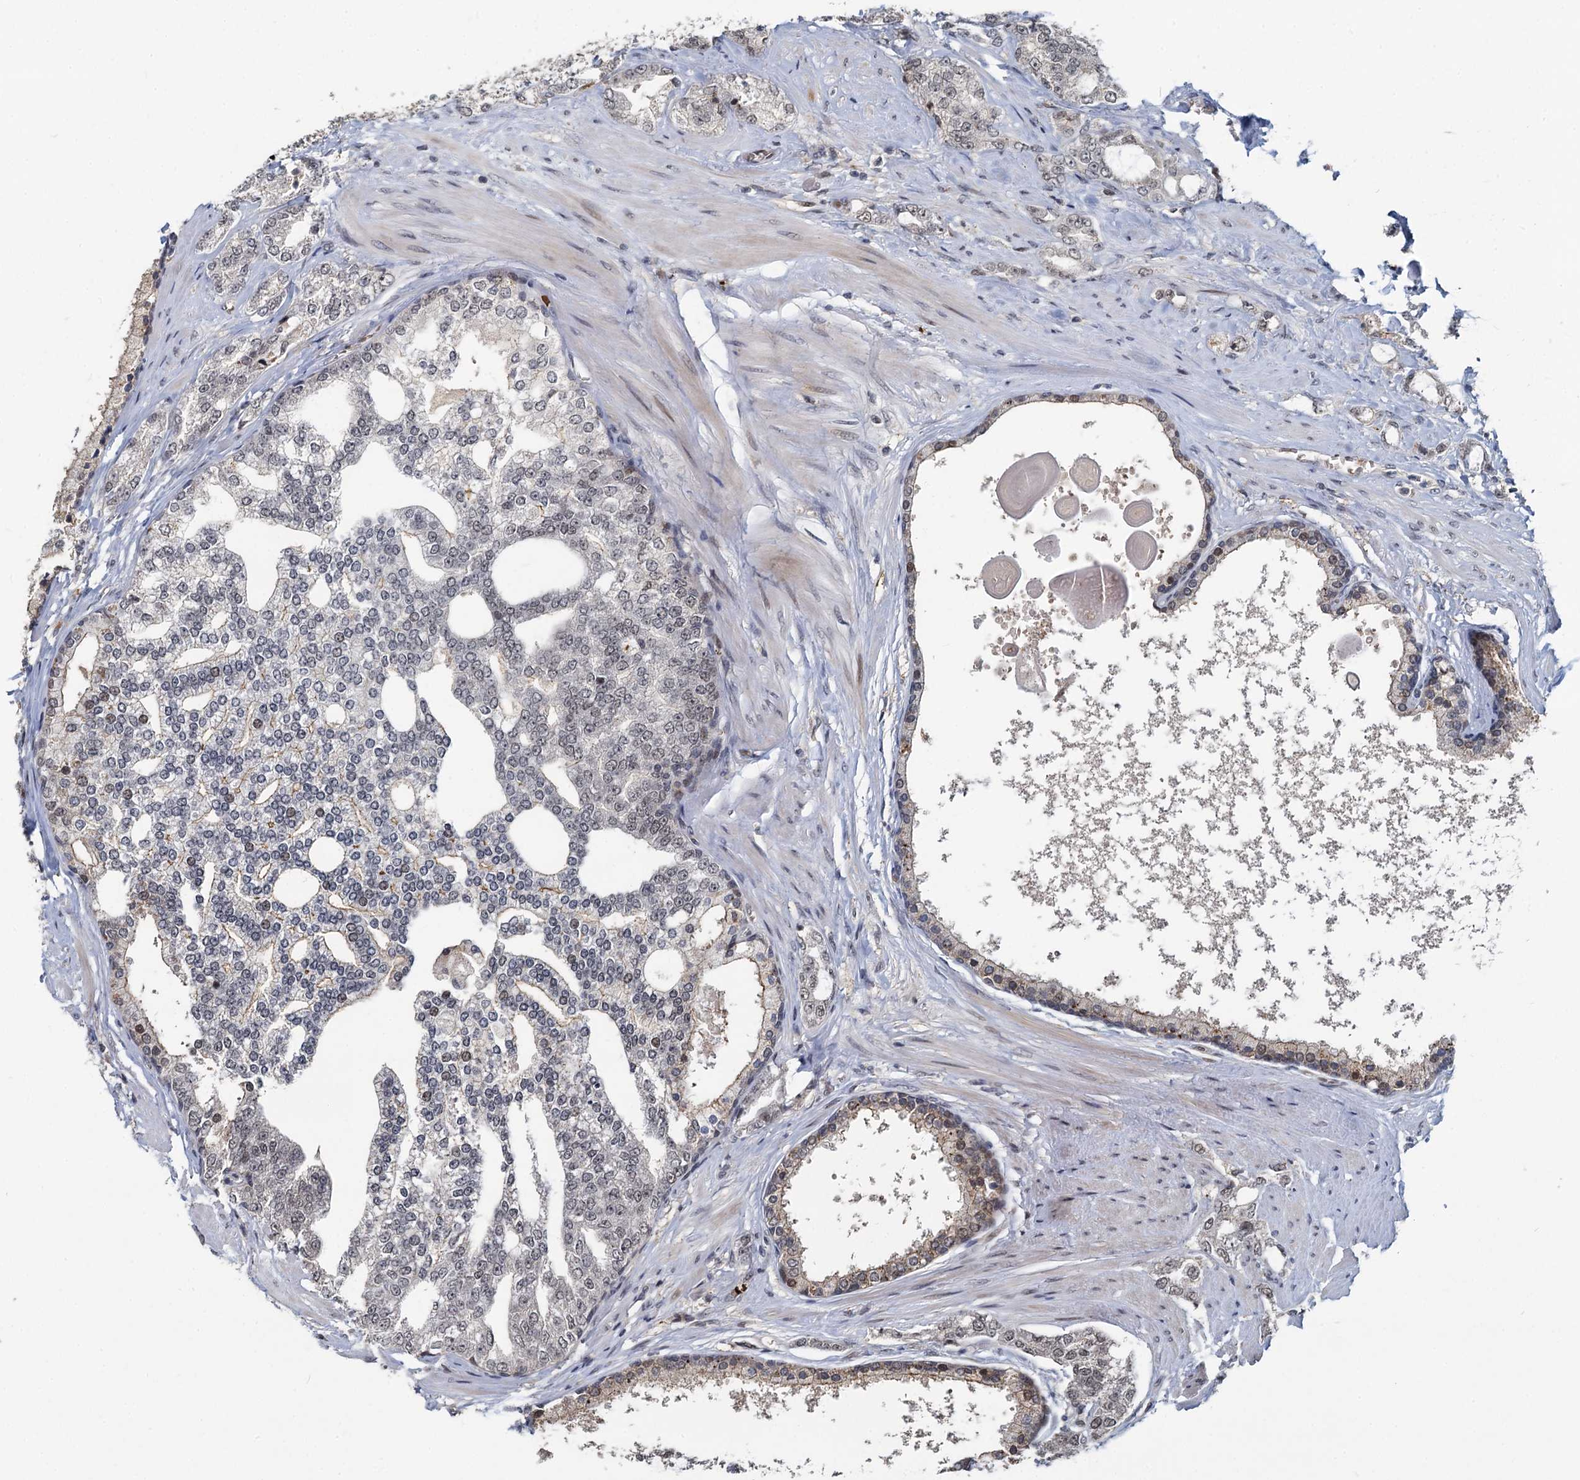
{"staining": {"intensity": "weak", "quantity": "<25%", "location": "cytoplasmic/membranous"}, "tissue": "prostate cancer", "cell_type": "Tumor cells", "image_type": "cancer", "snomed": [{"axis": "morphology", "description": "Adenocarcinoma, High grade"}, {"axis": "topography", "description": "Prostate"}], "caption": "The image reveals no significant expression in tumor cells of prostate high-grade adenocarcinoma.", "gene": "FANCI", "patient": {"sex": "male", "age": 64}}